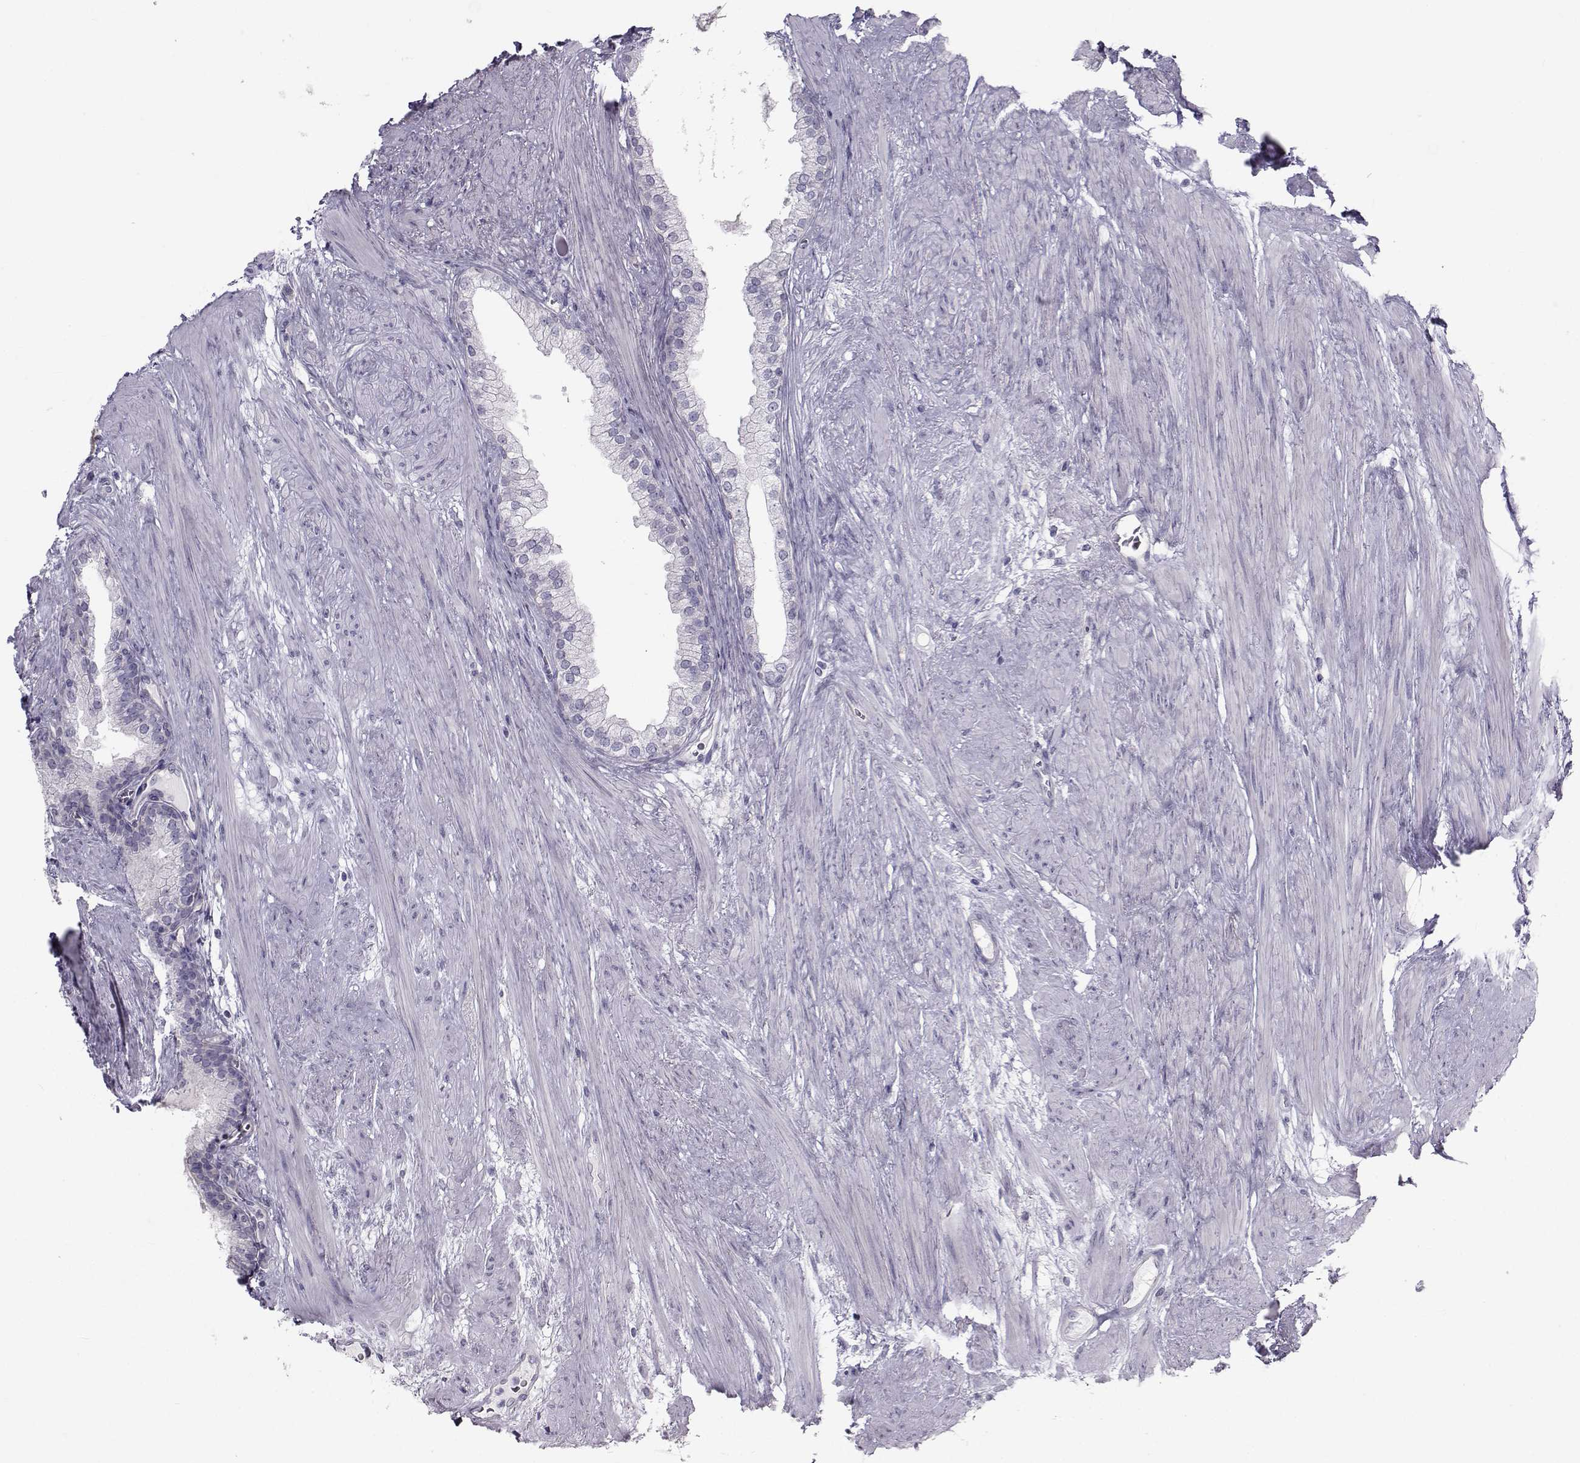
{"staining": {"intensity": "negative", "quantity": "none", "location": "none"}, "tissue": "prostate cancer", "cell_type": "Tumor cells", "image_type": "cancer", "snomed": [{"axis": "morphology", "description": "Adenocarcinoma, NOS"}, {"axis": "topography", "description": "Prostate"}], "caption": "High magnification brightfield microscopy of prostate adenocarcinoma stained with DAB (brown) and counterstained with hematoxylin (blue): tumor cells show no significant staining.", "gene": "GARIN3", "patient": {"sex": "male", "age": 69}}